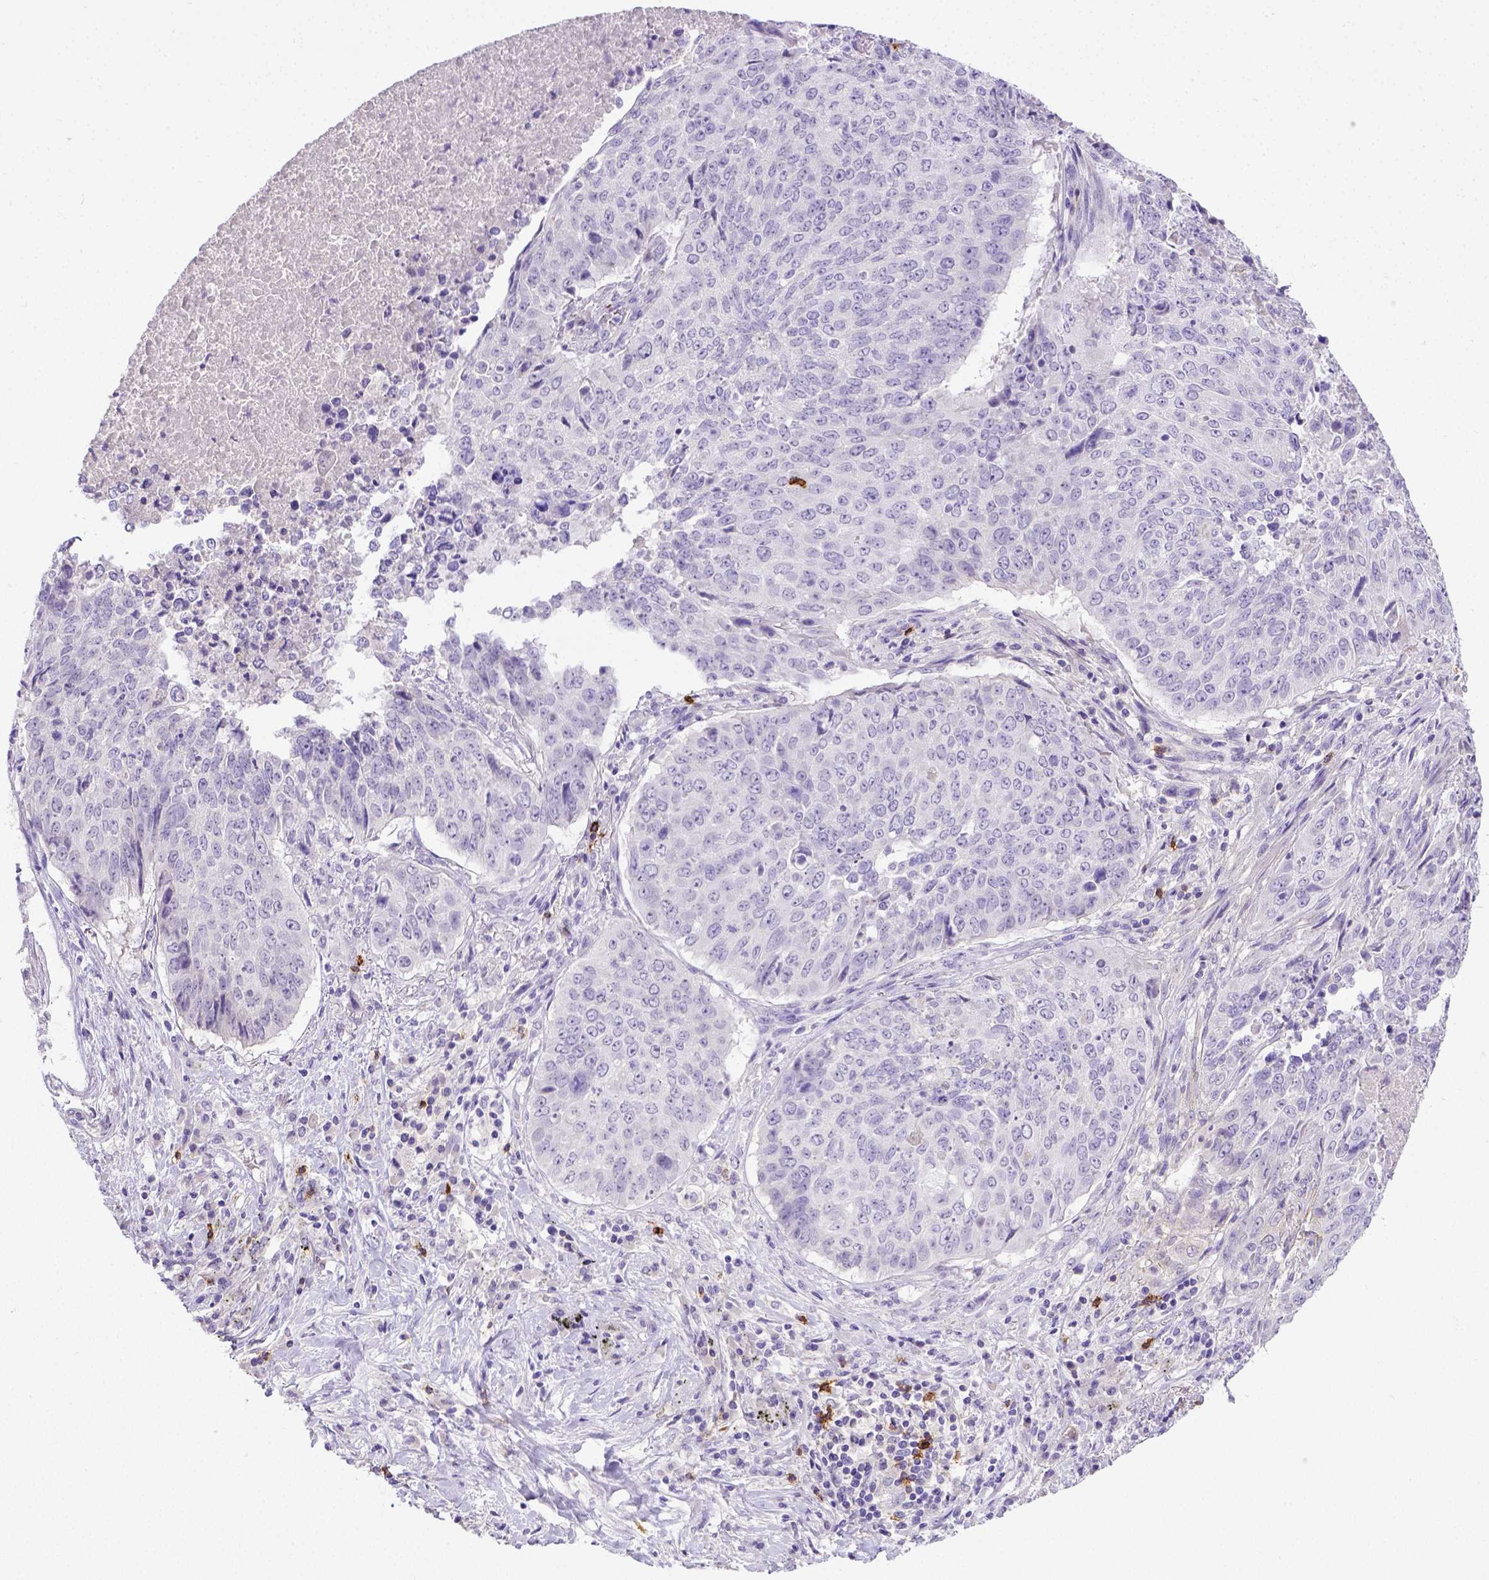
{"staining": {"intensity": "negative", "quantity": "none", "location": "none"}, "tissue": "lung cancer", "cell_type": "Tumor cells", "image_type": "cancer", "snomed": [{"axis": "morphology", "description": "Normal tissue, NOS"}, {"axis": "morphology", "description": "Squamous cell carcinoma, NOS"}, {"axis": "topography", "description": "Bronchus"}, {"axis": "topography", "description": "Lung"}], "caption": "Tumor cells are negative for brown protein staining in lung cancer.", "gene": "B3GAT1", "patient": {"sex": "male", "age": 64}}